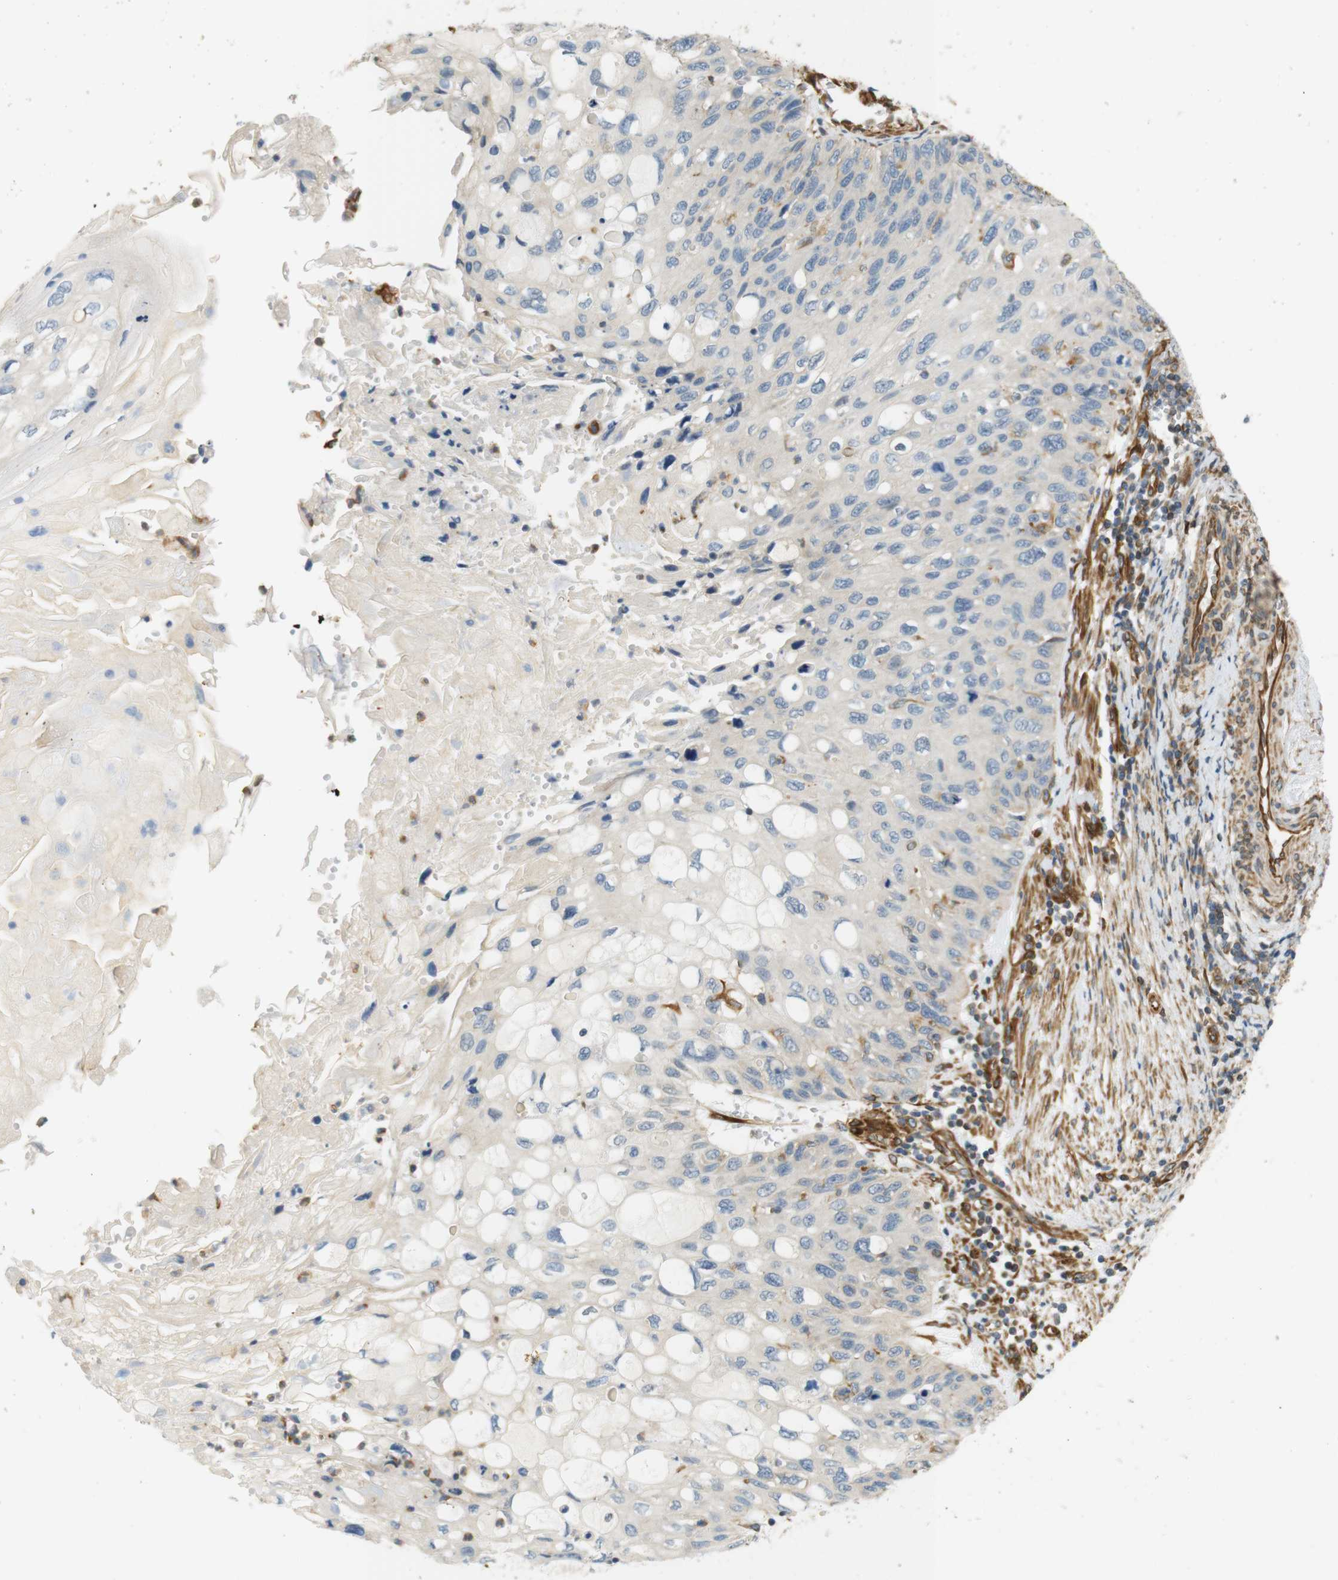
{"staining": {"intensity": "negative", "quantity": "none", "location": "none"}, "tissue": "cervical cancer", "cell_type": "Tumor cells", "image_type": "cancer", "snomed": [{"axis": "morphology", "description": "Squamous cell carcinoma, NOS"}, {"axis": "topography", "description": "Cervix"}], "caption": "Immunohistochemistry of human cervical cancer (squamous cell carcinoma) shows no expression in tumor cells.", "gene": "CYTH3", "patient": {"sex": "female", "age": 70}}